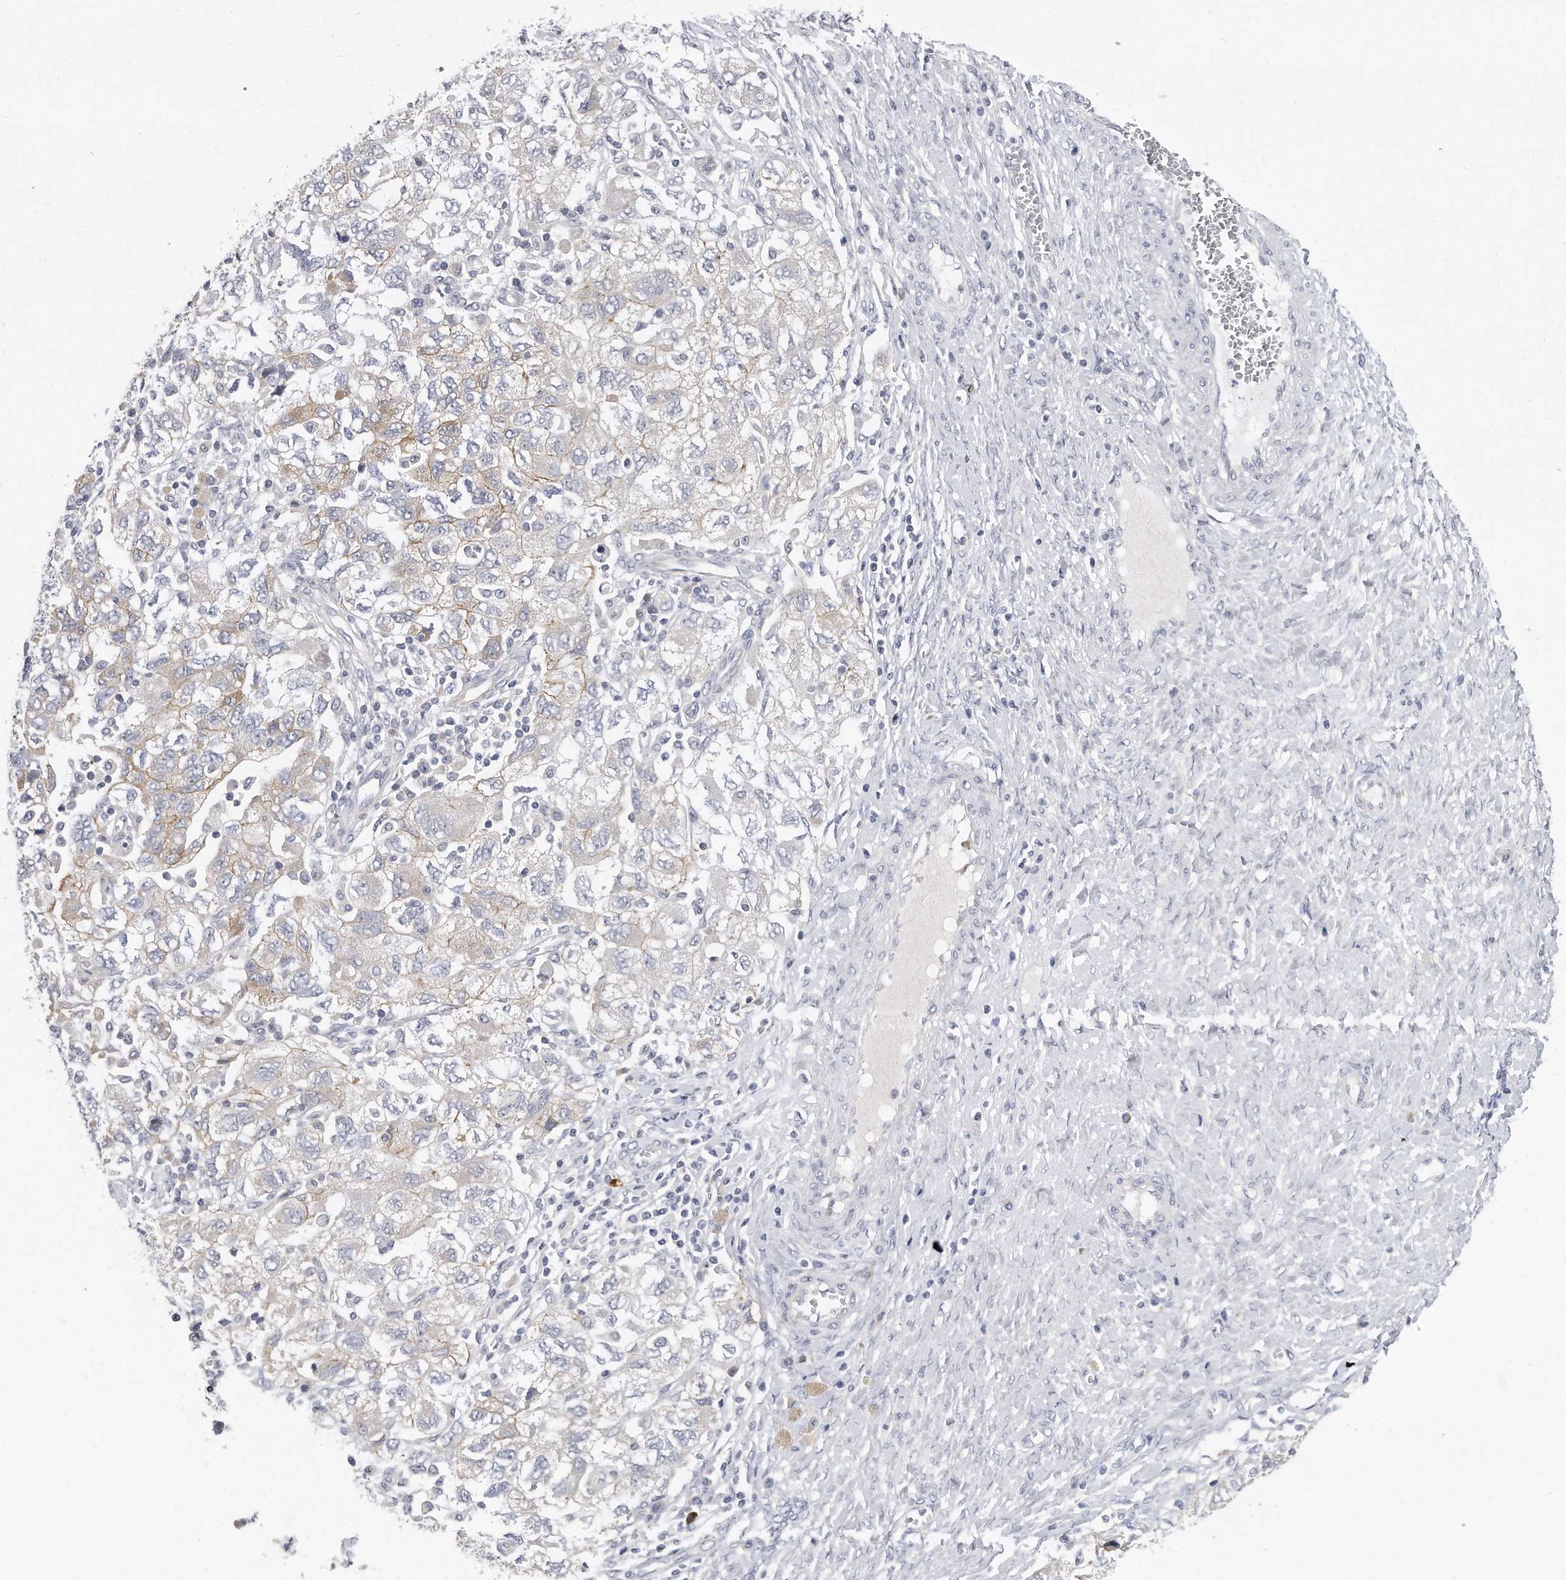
{"staining": {"intensity": "negative", "quantity": "none", "location": "none"}, "tissue": "ovarian cancer", "cell_type": "Tumor cells", "image_type": "cancer", "snomed": [{"axis": "morphology", "description": "Carcinoma, NOS"}, {"axis": "morphology", "description": "Cystadenocarcinoma, serous, NOS"}, {"axis": "topography", "description": "Ovary"}], "caption": "This is a image of IHC staining of ovarian cancer, which shows no positivity in tumor cells. Nuclei are stained in blue.", "gene": "PLEKHA6", "patient": {"sex": "female", "age": 69}}